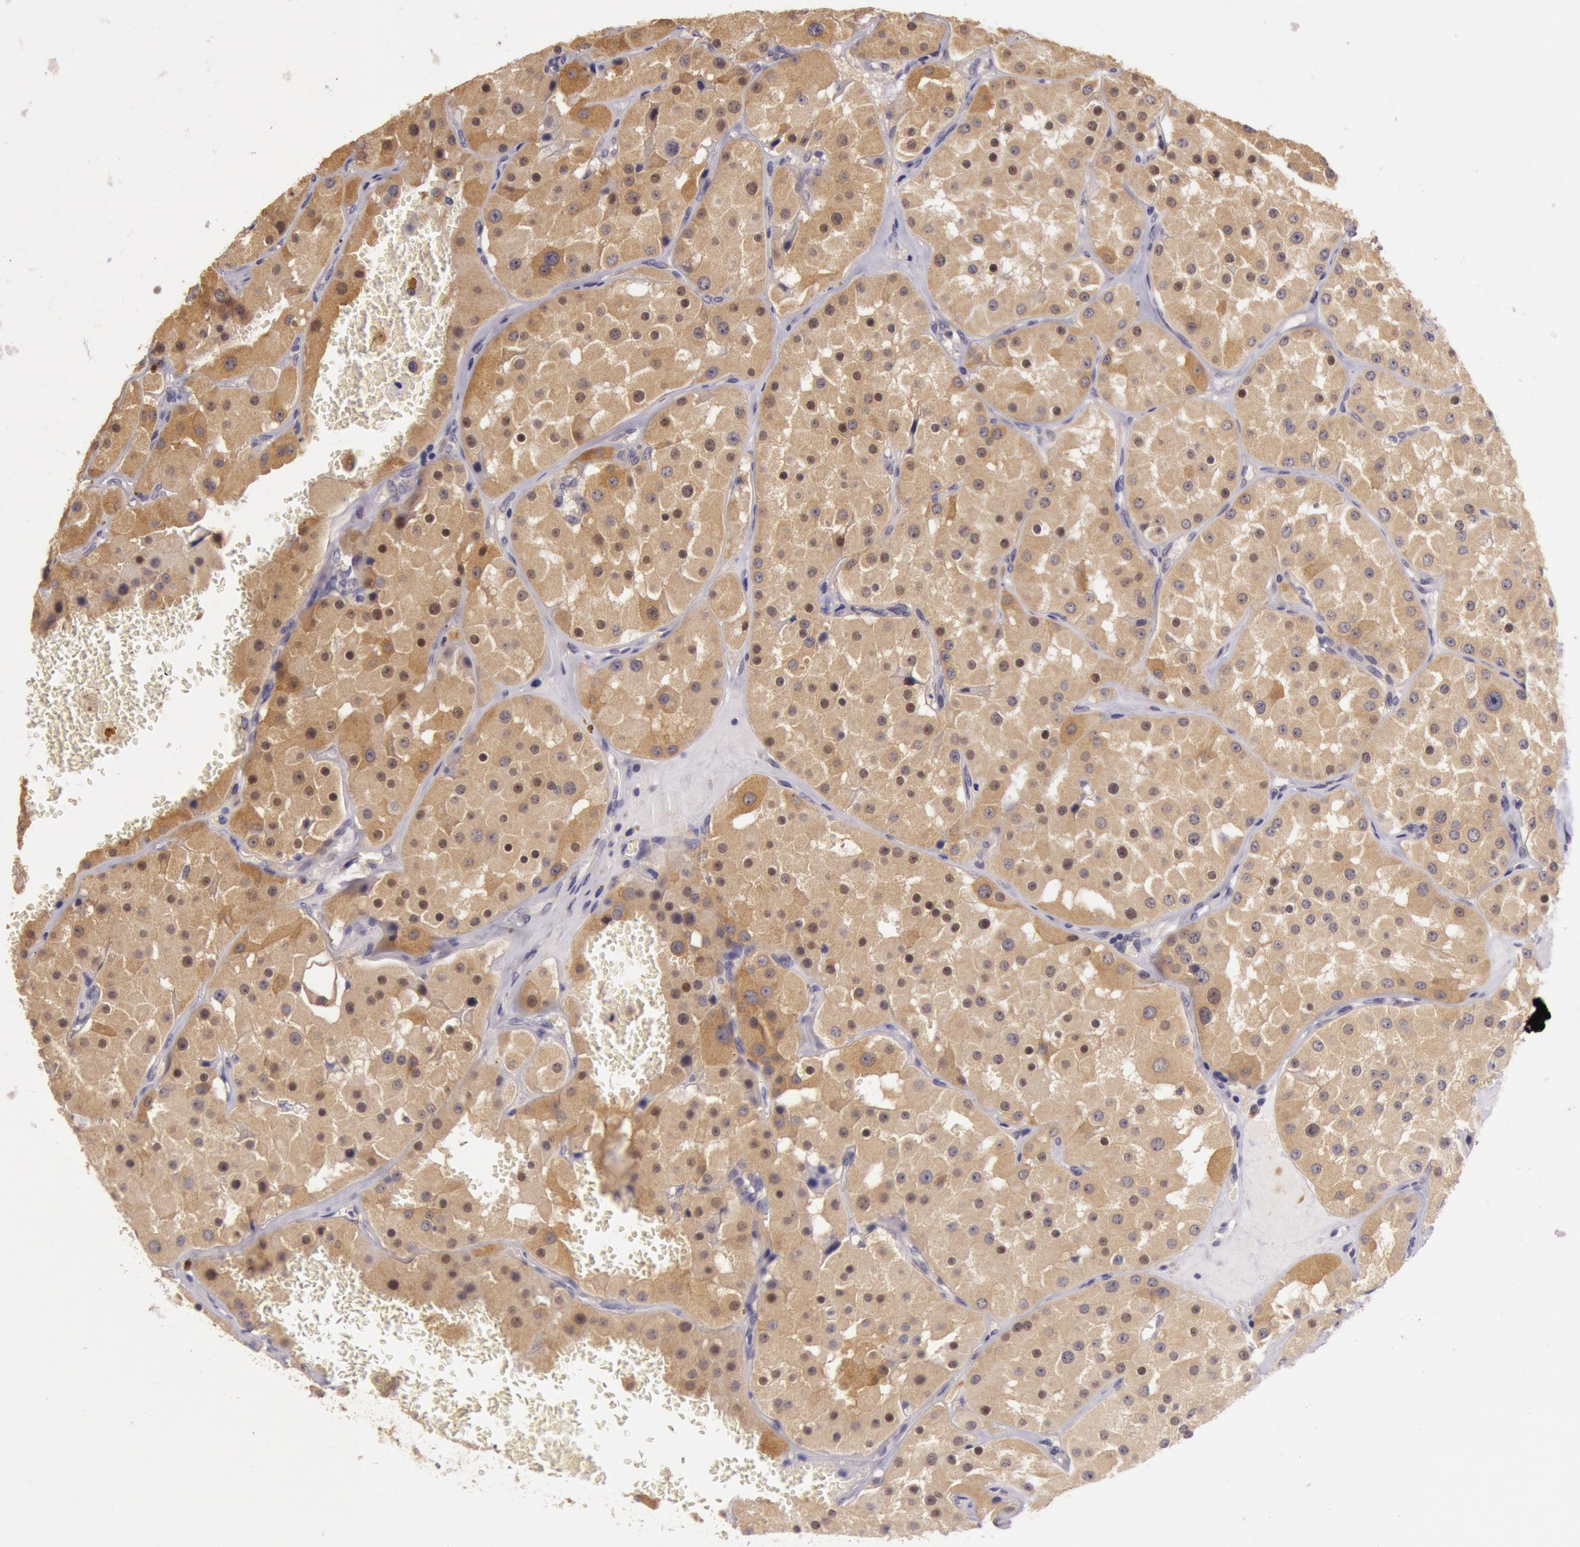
{"staining": {"intensity": "strong", "quantity": ">75%", "location": "cytoplasmic/membranous,nuclear"}, "tissue": "renal cancer", "cell_type": "Tumor cells", "image_type": "cancer", "snomed": [{"axis": "morphology", "description": "Adenocarcinoma, uncertain malignant potential"}, {"axis": "topography", "description": "Kidney"}], "caption": "Tumor cells demonstrate high levels of strong cytoplasmic/membranous and nuclear expression in approximately >75% of cells in human adenocarcinoma,  uncertain malignant potential (renal).", "gene": "CDK16", "patient": {"sex": "male", "age": 63}}